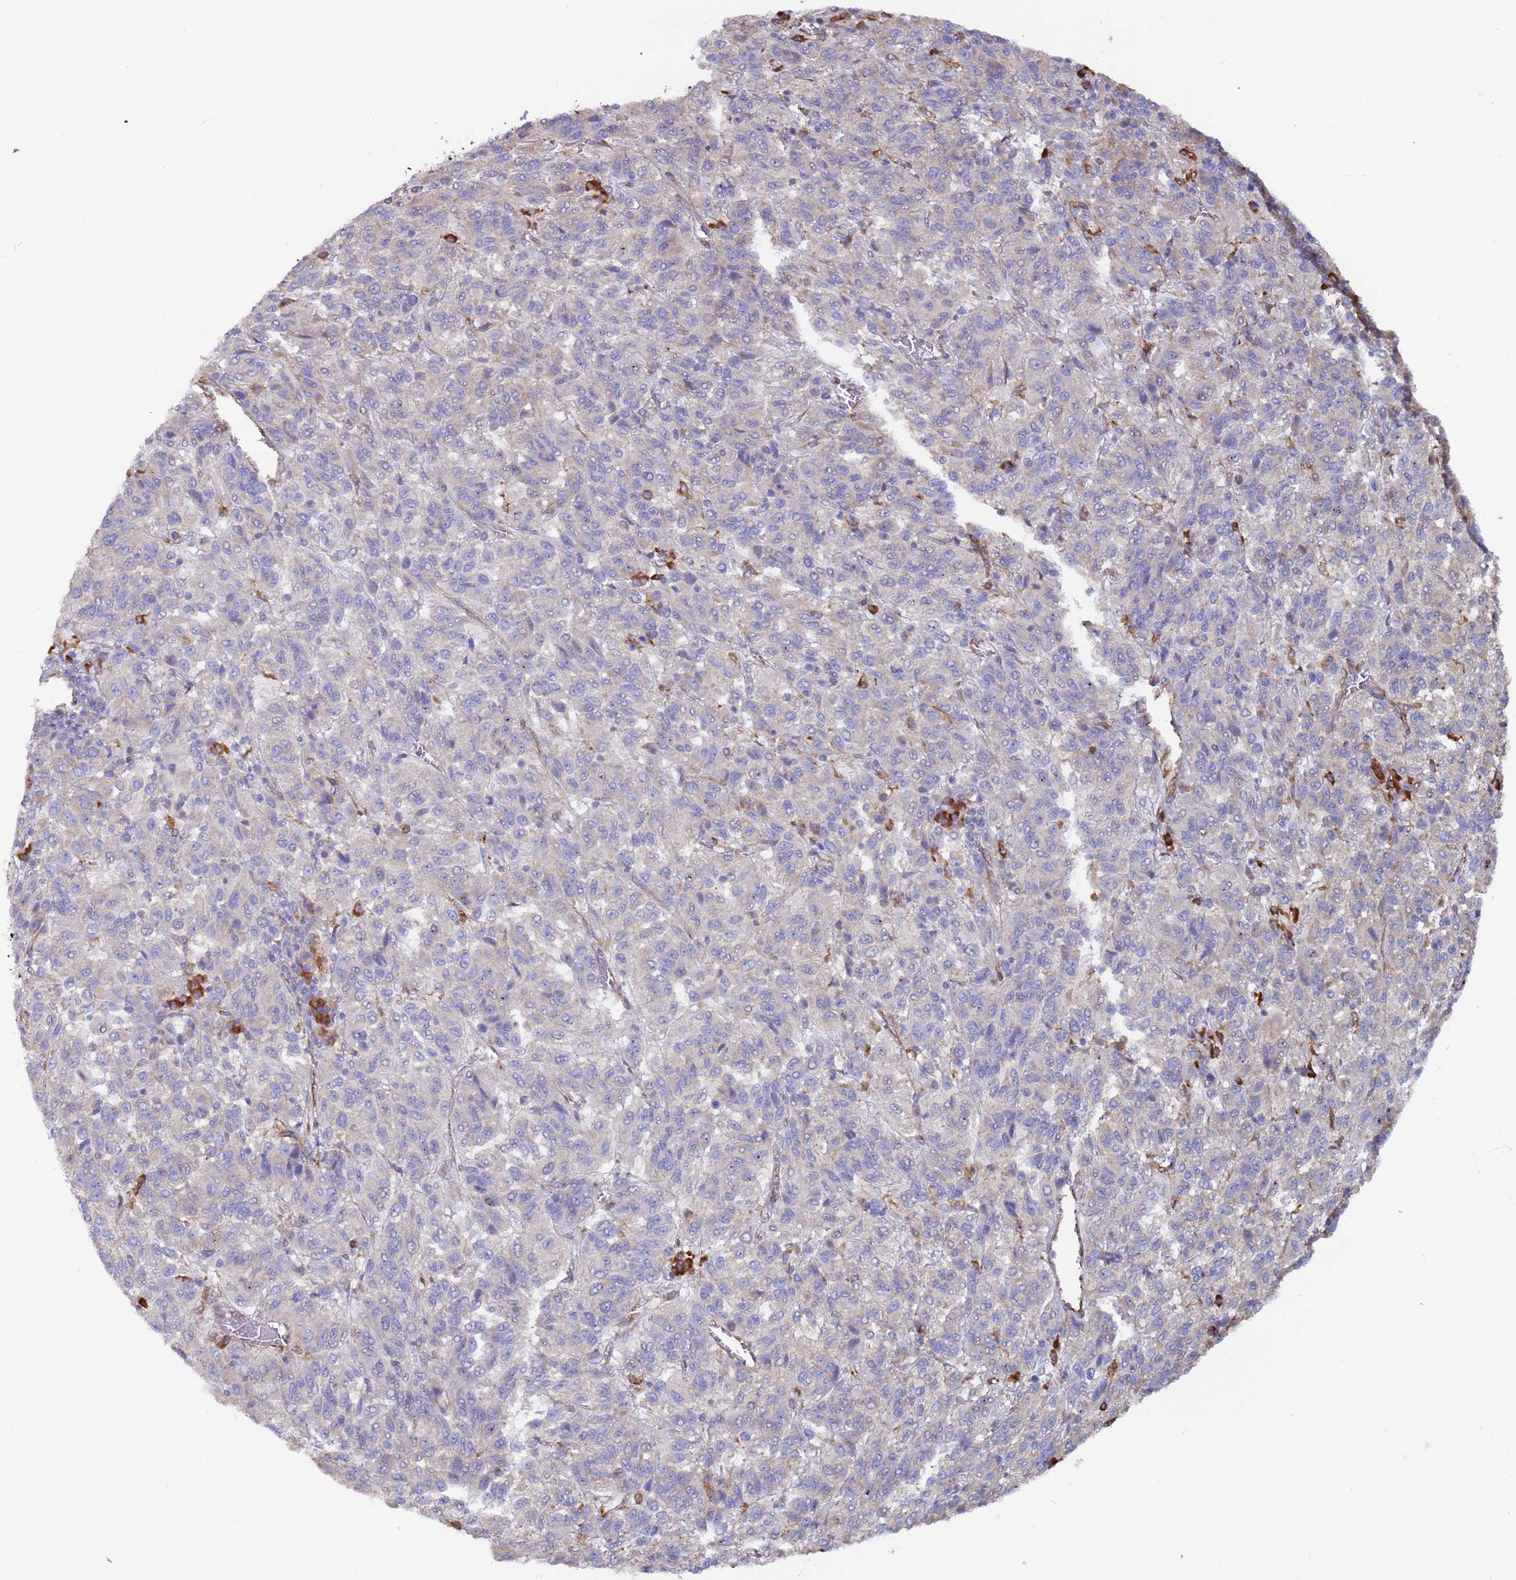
{"staining": {"intensity": "negative", "quantity": "none", "location": "none"}, "tissue": "melanoma", "cell_type": "Tumor cells", "image_type": "cancer", "snomed": [{"axis": "morphology", "description": "Malignant melanoma, Metastatic site"}, {"axis": "topography", "description": "Lung"}], "caption": "Malignant melanoma (metastatic site) was stained to show a protein in brown. There is no significant positivity in tumor cells.", "gene": "ZNF844", "patient": {"sex": "male", "age": 64}}